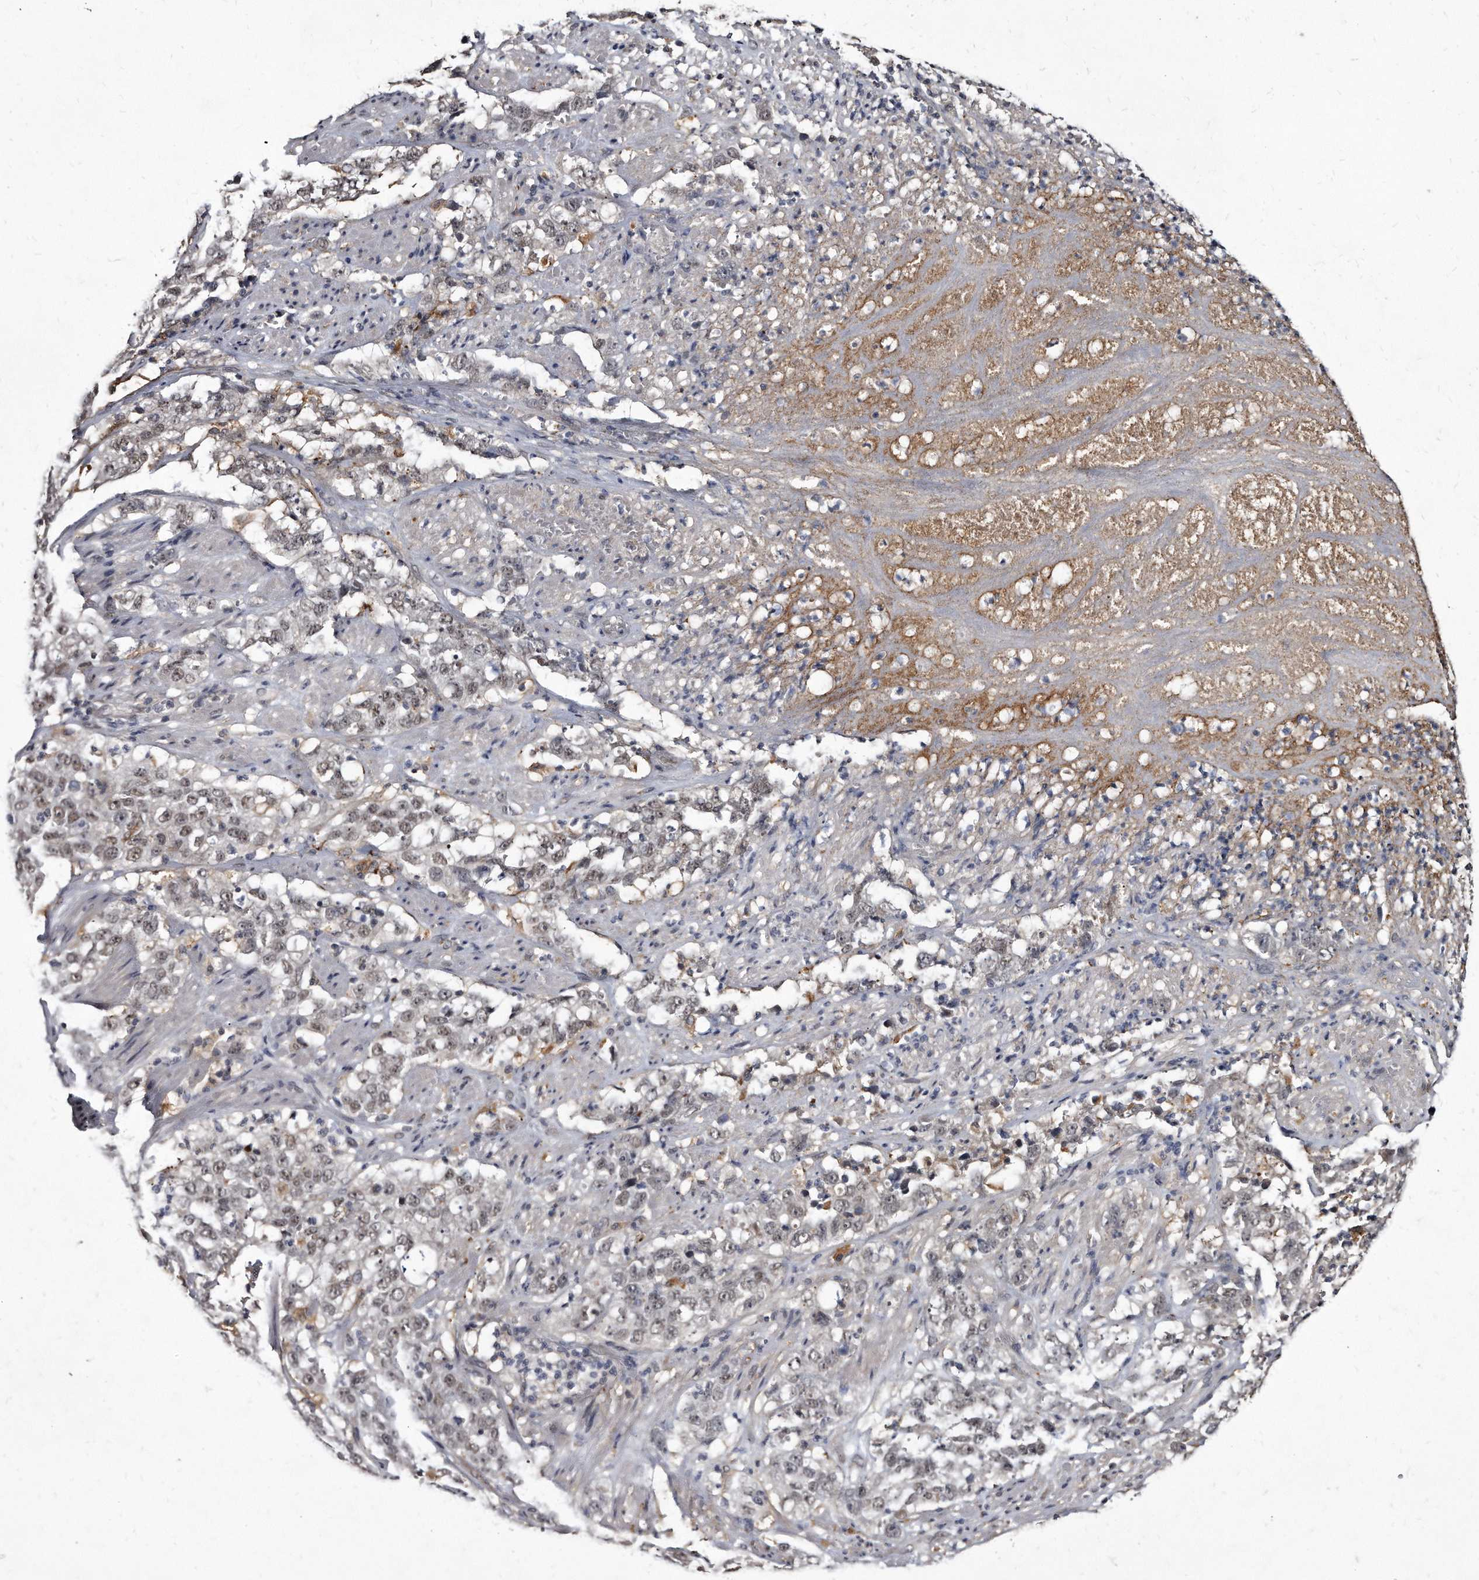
{"staining": {"intensity": "weak", "quantity": ">75%", "location": "nuclear"}, "tissue": "stomach cancer", "cell_type": "Tumor cells", "image_type": "cancer", "snomed": [{"axis": "morphology", "description": "Adenocarcinoma, NOS"}, {"axis": "topography", "description": "Stomach"}], "caption": "This histopathology image displays stomach cancer (adenocarcinoma) stained with IHC to label a protein in brown. The nuclear of tumor cells show weak positivity for the protein. Nuclei are counter-stained blue.", "gene": "KLHDC3", "patient": {"sex": "male", "age": 48}}